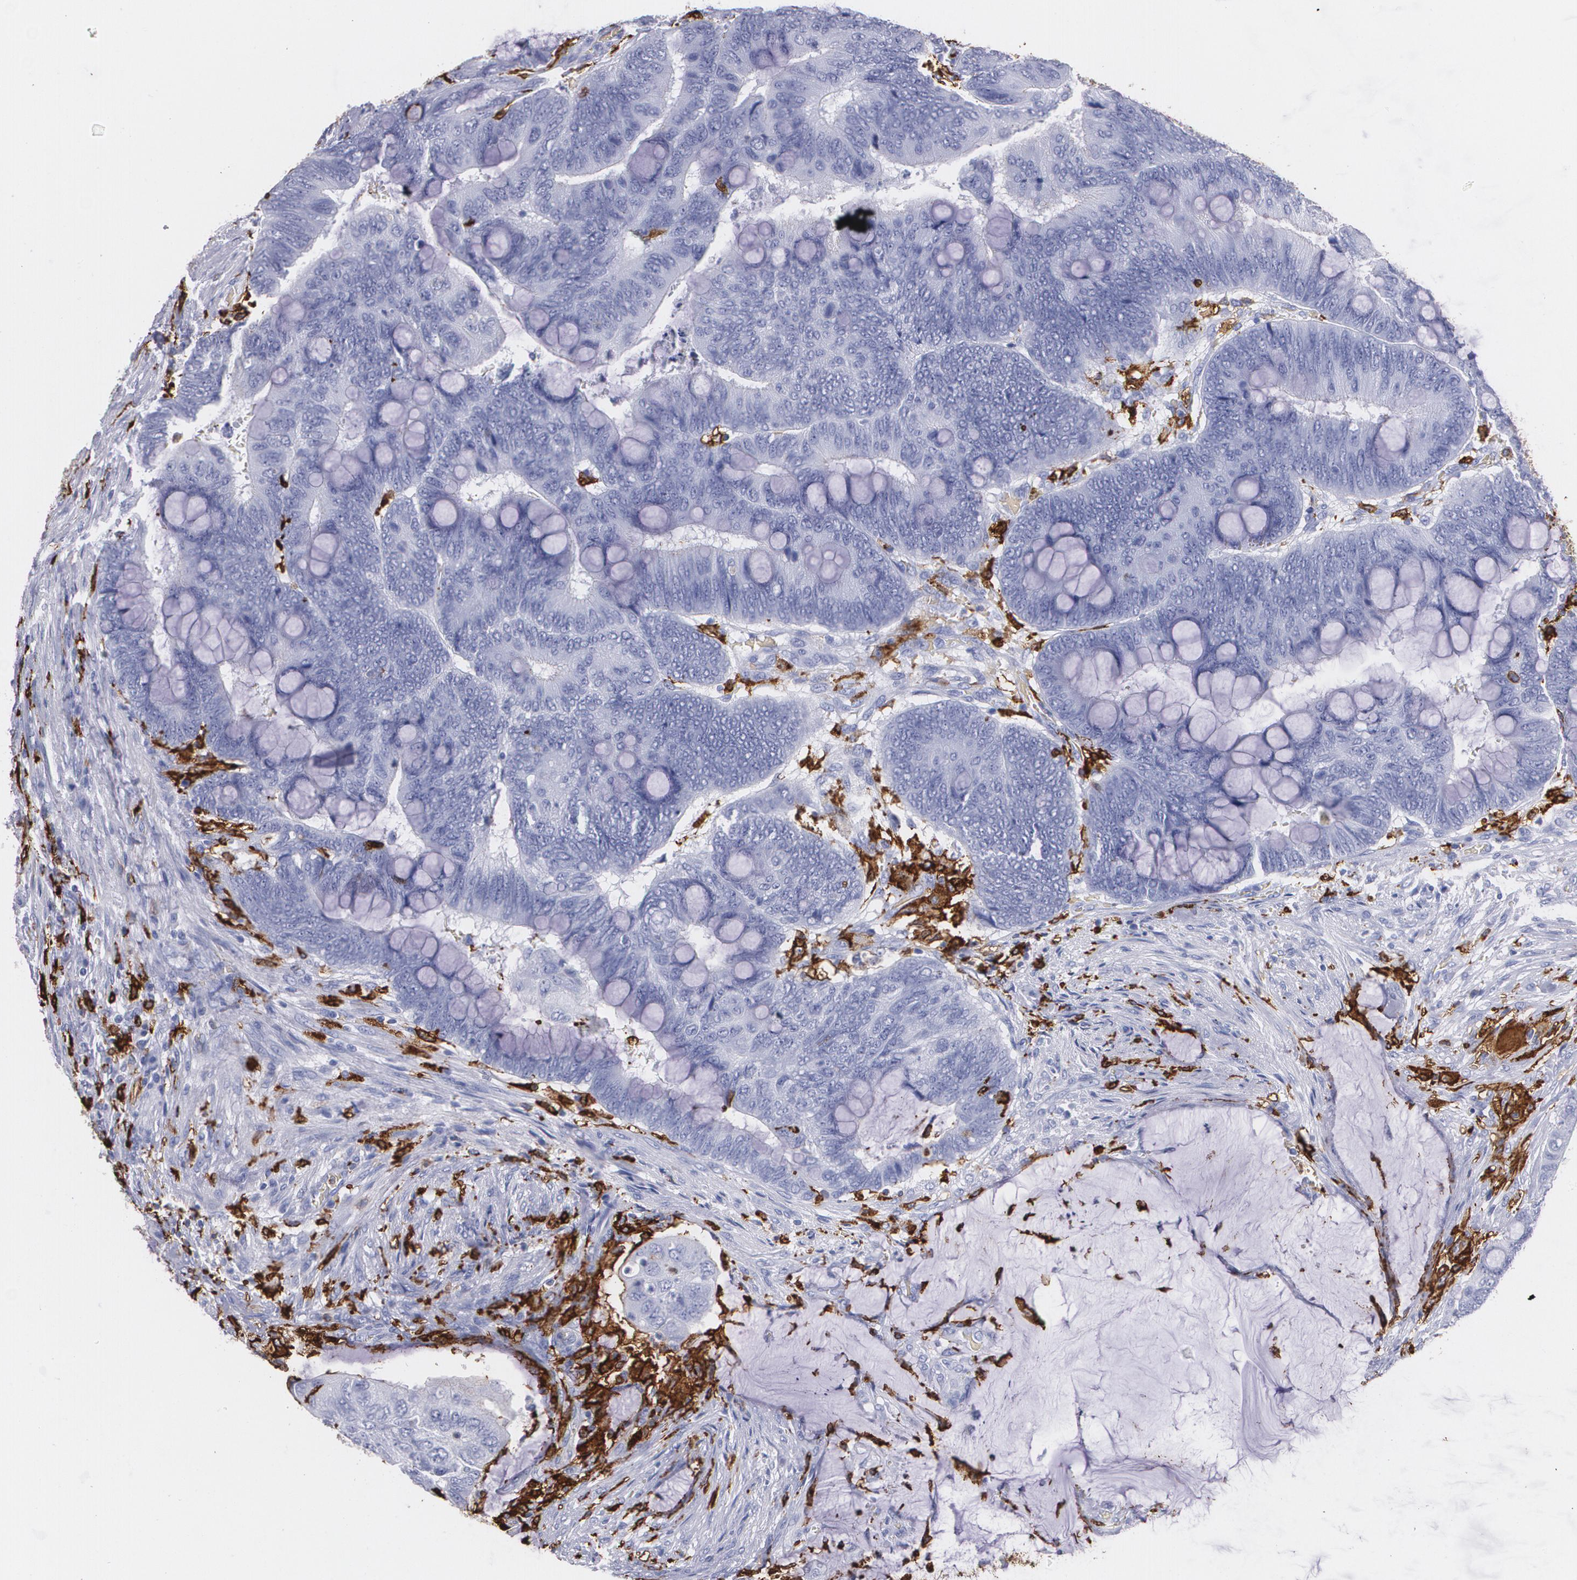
{"staining": {"intensity": "negative", "quantity": "none", "location": "none"}, "tissue": "colorectal cancer", "cell_type": "Tumor cells", "image_type": "cancer", "snomed": [{"axis": "morphology", "description": "Normal tissue, NOS"}, {"axis": "morphology", "description": "Adenocarcinoma, NOS"}, {"axis": "topography", "description": "Rectum"}], "caption": "IHC histopathology image of neoplastic tissue: human adenocarcinoma (colorectal) stained with DAB (3,3'-diaminobenzidine) exhibits no significant protein positivity in tumor cells. (DAB IHC, high magnification).", "gene": "HLA-DRA", "patient": {"sex": "male", "age": 92}}